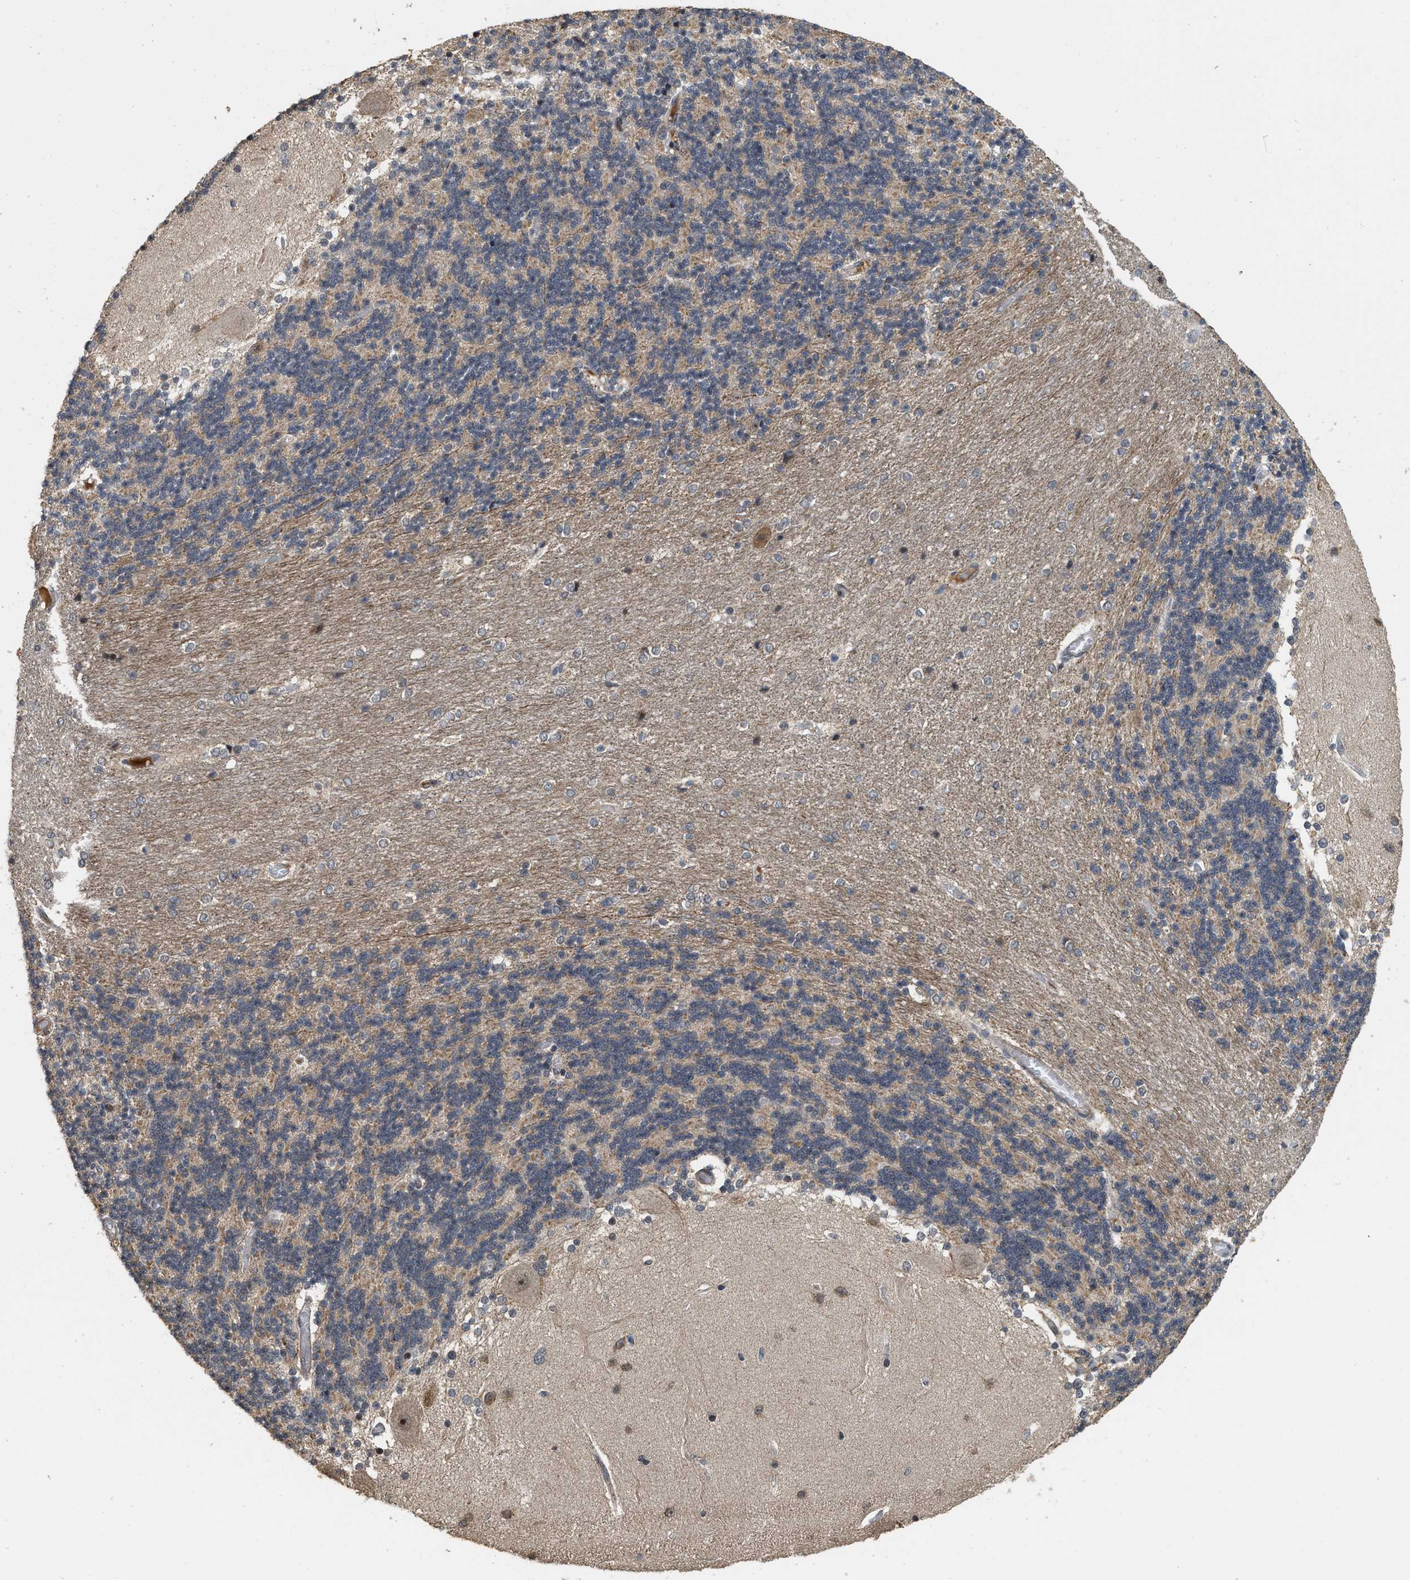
{"staining": {"intensity": "moderate", "quantity": "25%-75%", "location": "cytoplasmic/membranous"}, "tissue": "cerebellum", "cell_type": "Cells in granular layer", "image_type": "normal", "snomed": [{"axis": "morphology", "description": "Normal tissue, NOS"}, {"axis": "topography", "description": "Cerebellum"}], "caption": "A brown stain shows moderate cytoplasmic/membranous expression of a protein in cells in granular layer of unremarkable human cerebellum.", "gene": "ELP2", "patient": {"sex": "female", "age": 54}}